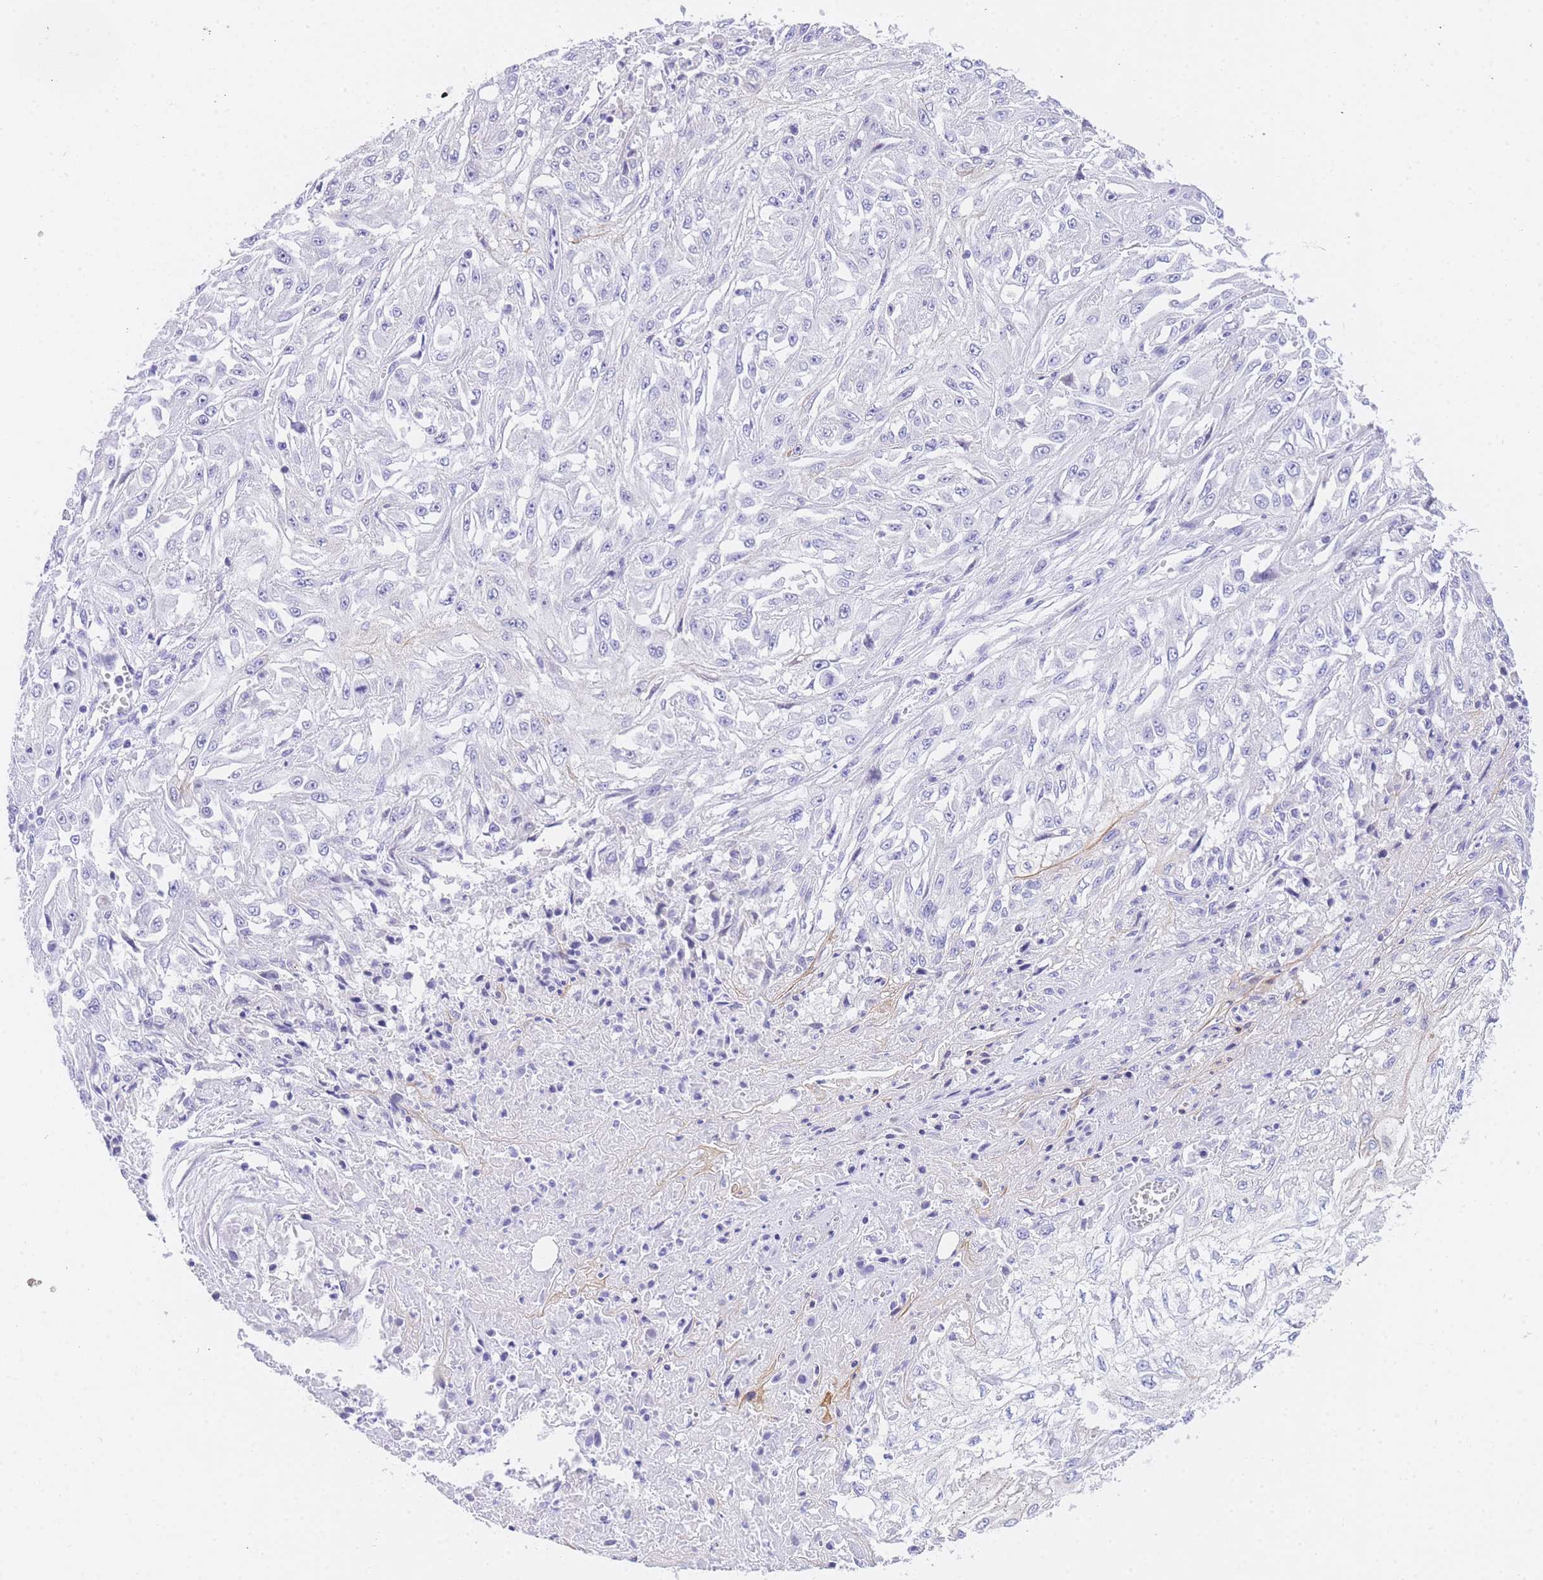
{"staining": {"intensity": "negative", "quantity": "none", "location": "none"}, "tissue": "skin cancer", "cell_type": "Tumor cells", "image_type": "cancer", "snomed": [{"axis": "morphology", "description": "Squamous cell carcinoma, NOS"}, {"axis": "morphology", "description": "Squamous cell carcinoma, metastatic, NOS"}, {"axis": "topography", "description": "Skin"}, {"axis": "topography", "description": "Lymph node"}], "caption": "A histopathology image of skin cancer (squamous cell carcinoma) stained for a protein shows no brown staining in tumor cells. Nuclei are stained in blue.", "gene": "TIFAB", "patient": {"sex": "male", "age": 75}}